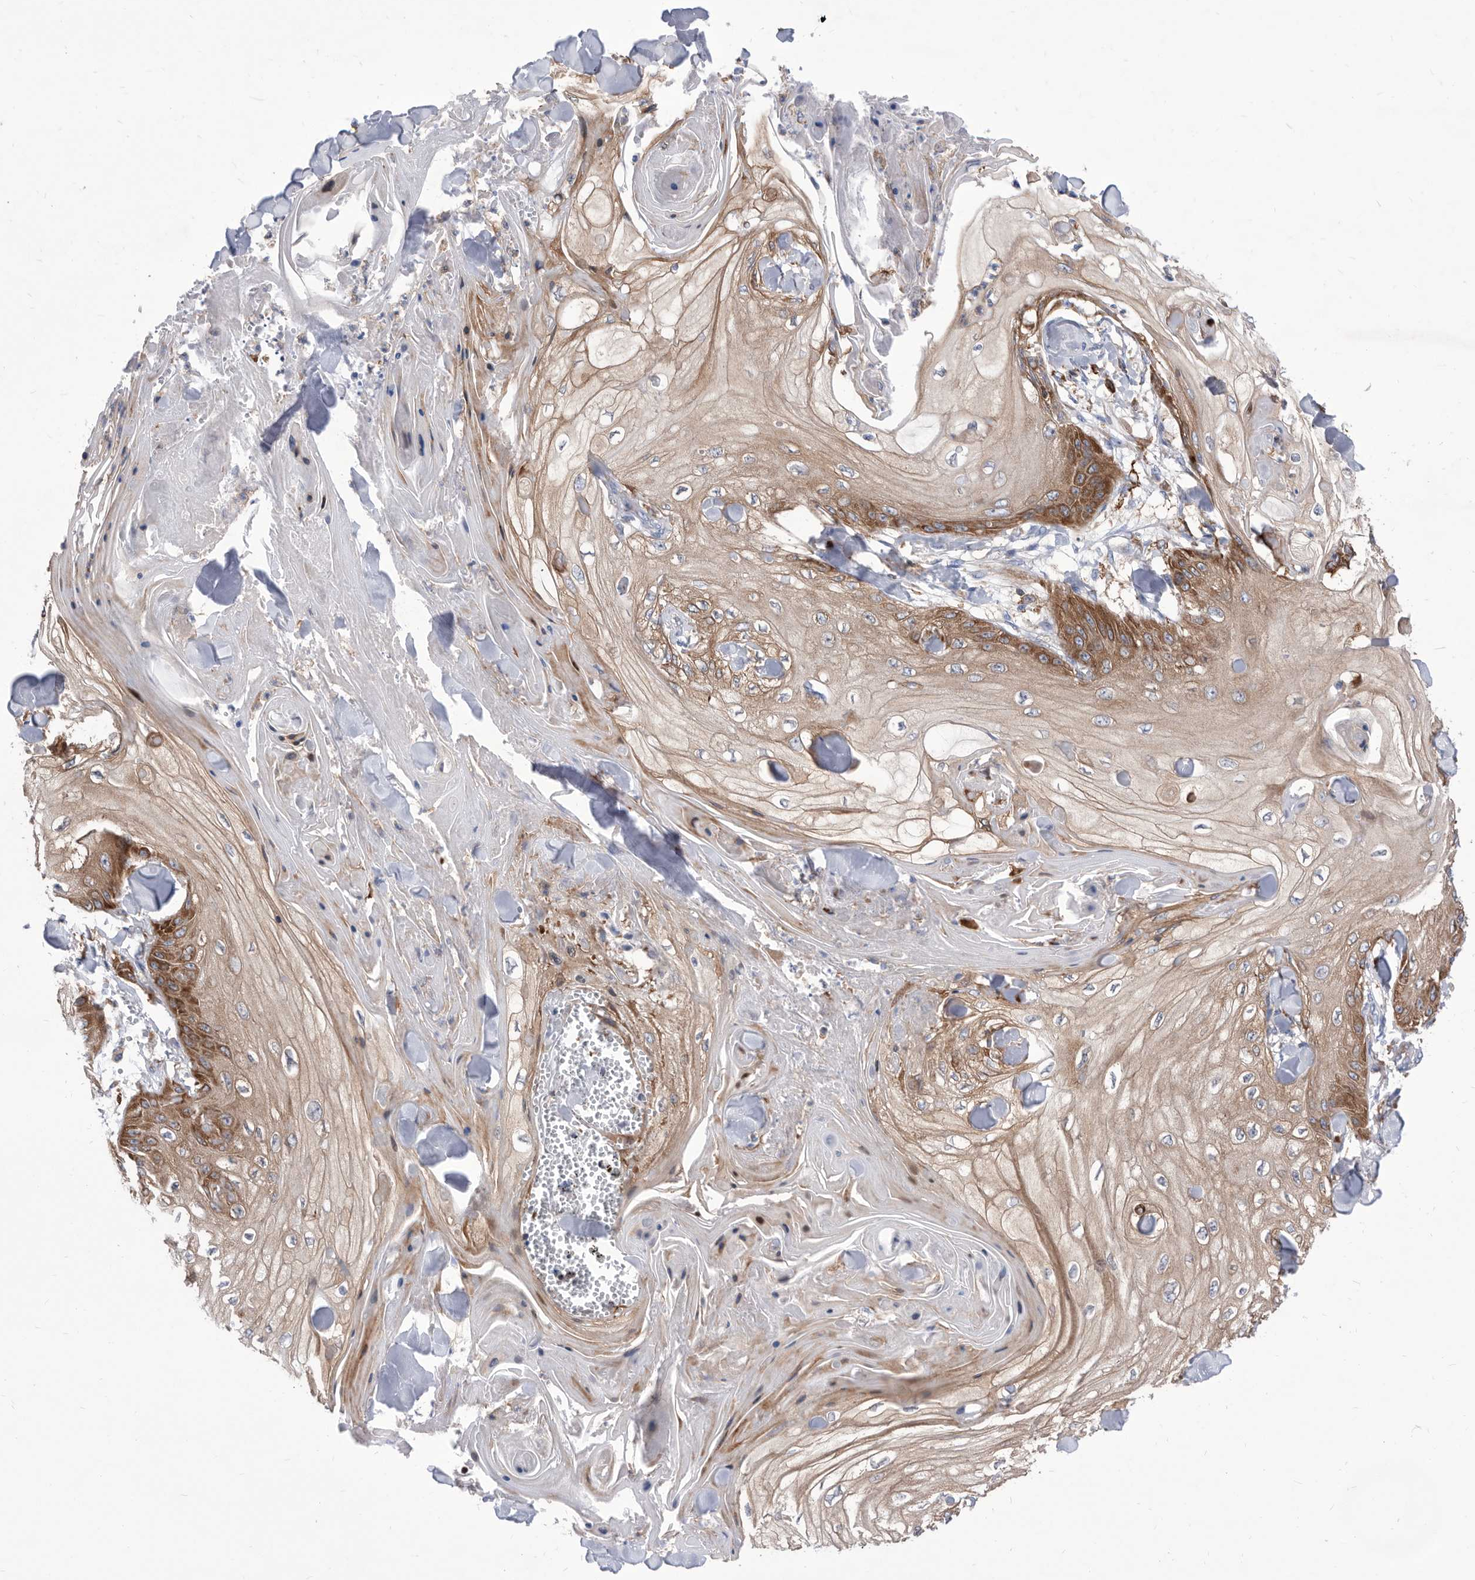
{"staining": {"intensity": "strong", "quantity": "<25%", "location": "cytoplasmic/membranous"}, "tissue": "skin cancer", "cell_type": "Tumor cells", "image_type": "cancer", "snomed": [{"axis": "morphology", "description": "Squamous cell carcinoma, NOS"}, {"axis": "topography", "description": "Skin"}], "caption": "About <25% of tumor cells in human skin cancer (squamous cell carcinoma) display strong cytoplasmic/membranous protein positivity as visualized by brown immunohistochemical staining.", "gene": "SMG7", "patient": {"sex": "male", "age": 74}}